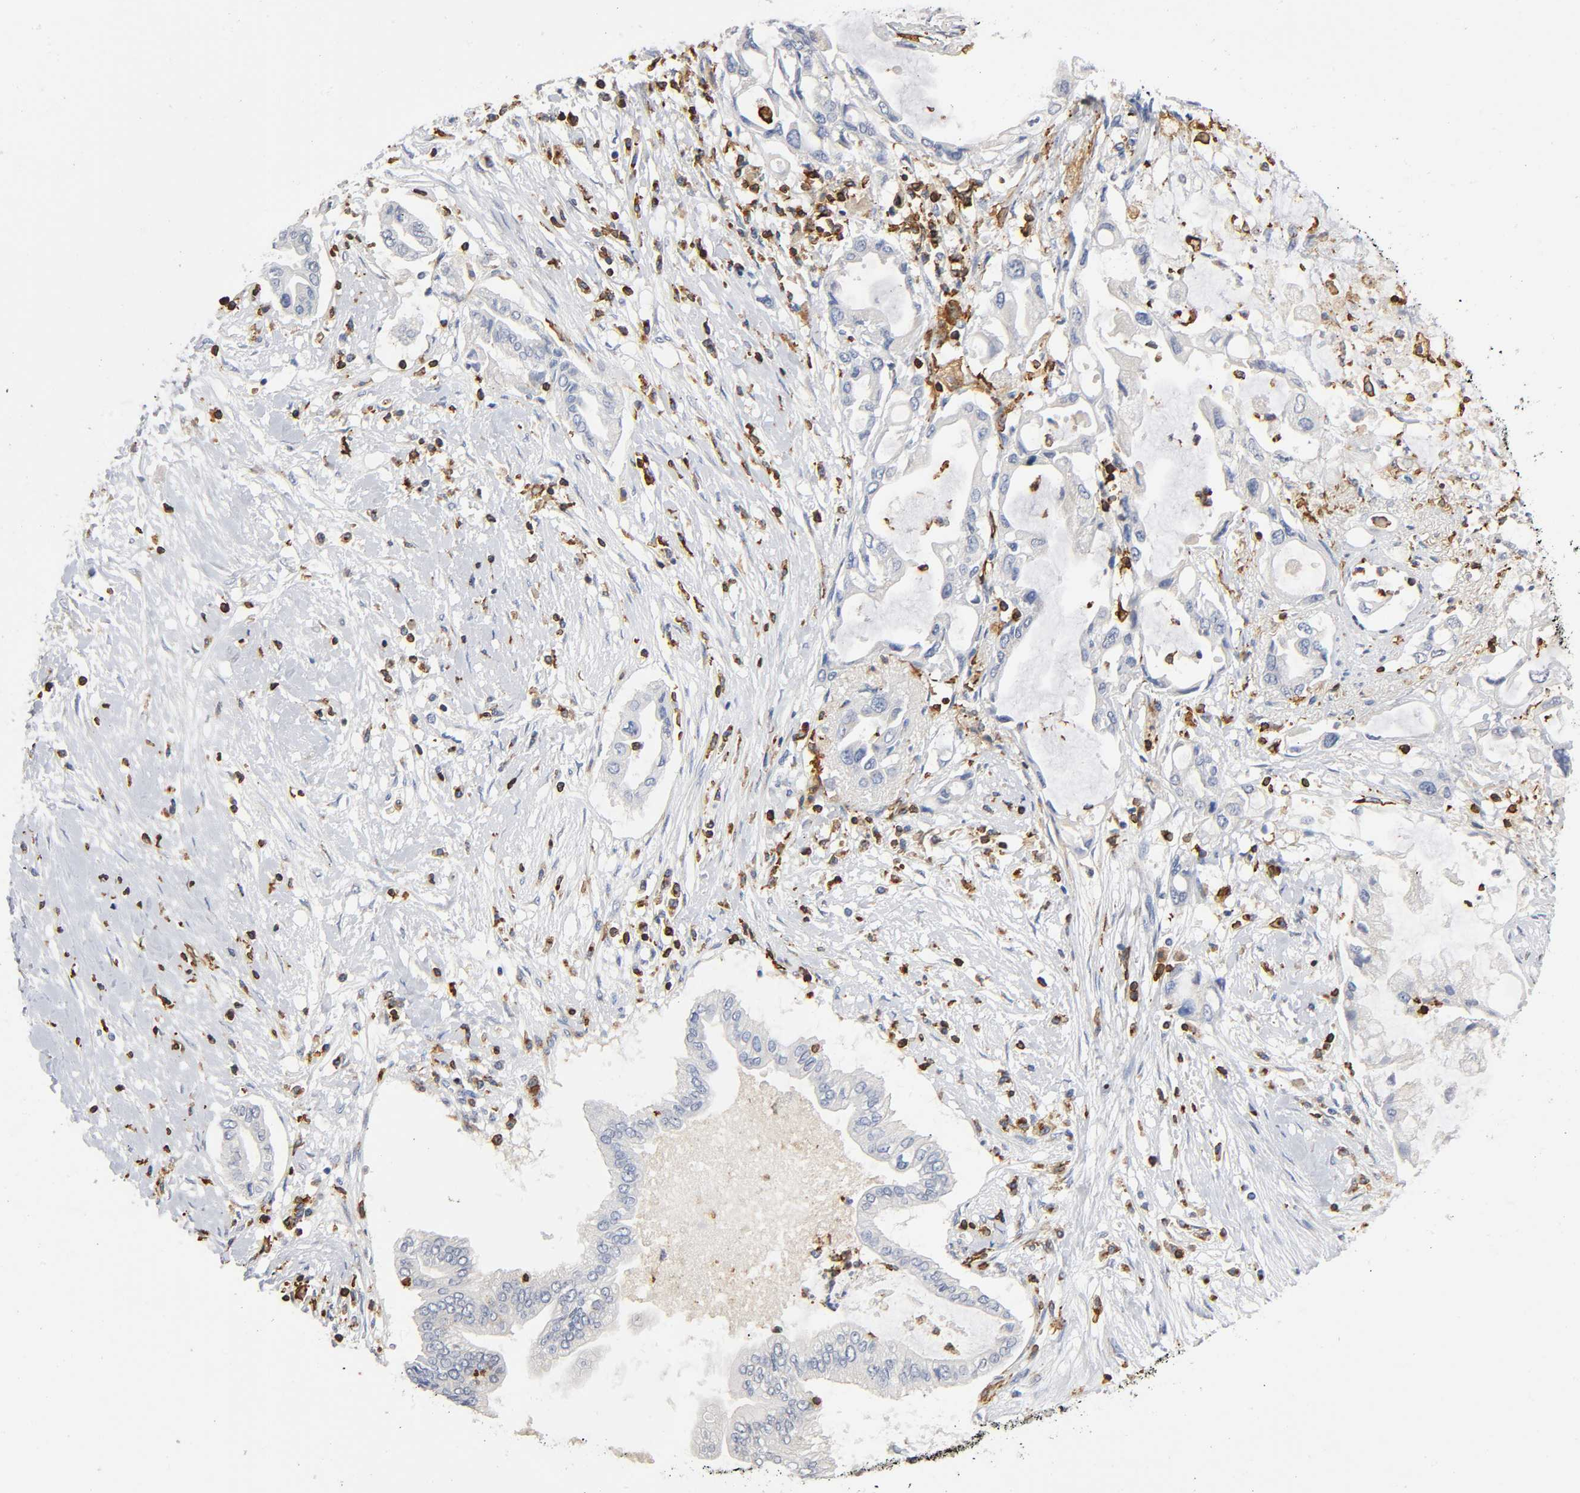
{"staining": {"intensity": "moderate", "quantity": "<25%", "location": "cytoplasmic/membranous"}, "tissue": "pancreatic cancer", "cell_type": "Tumor cells", "image_type": "cancer", "snomed": [{"axis": "morphology", "description": "Adenocarcinoma, NOS"}, {"axis": "topography", "description": "Pancreas"}], "caption": "Immunohistochemistry (IHC) (DAB) staining of human pancreatic cancer (adenocarcinoma) displays moderate cytoplasmic/membranous protein positivity in approximately <25% of tumor cells.", "gene": "CAPN10", "patient": {"sex": "female", "age": 57}}